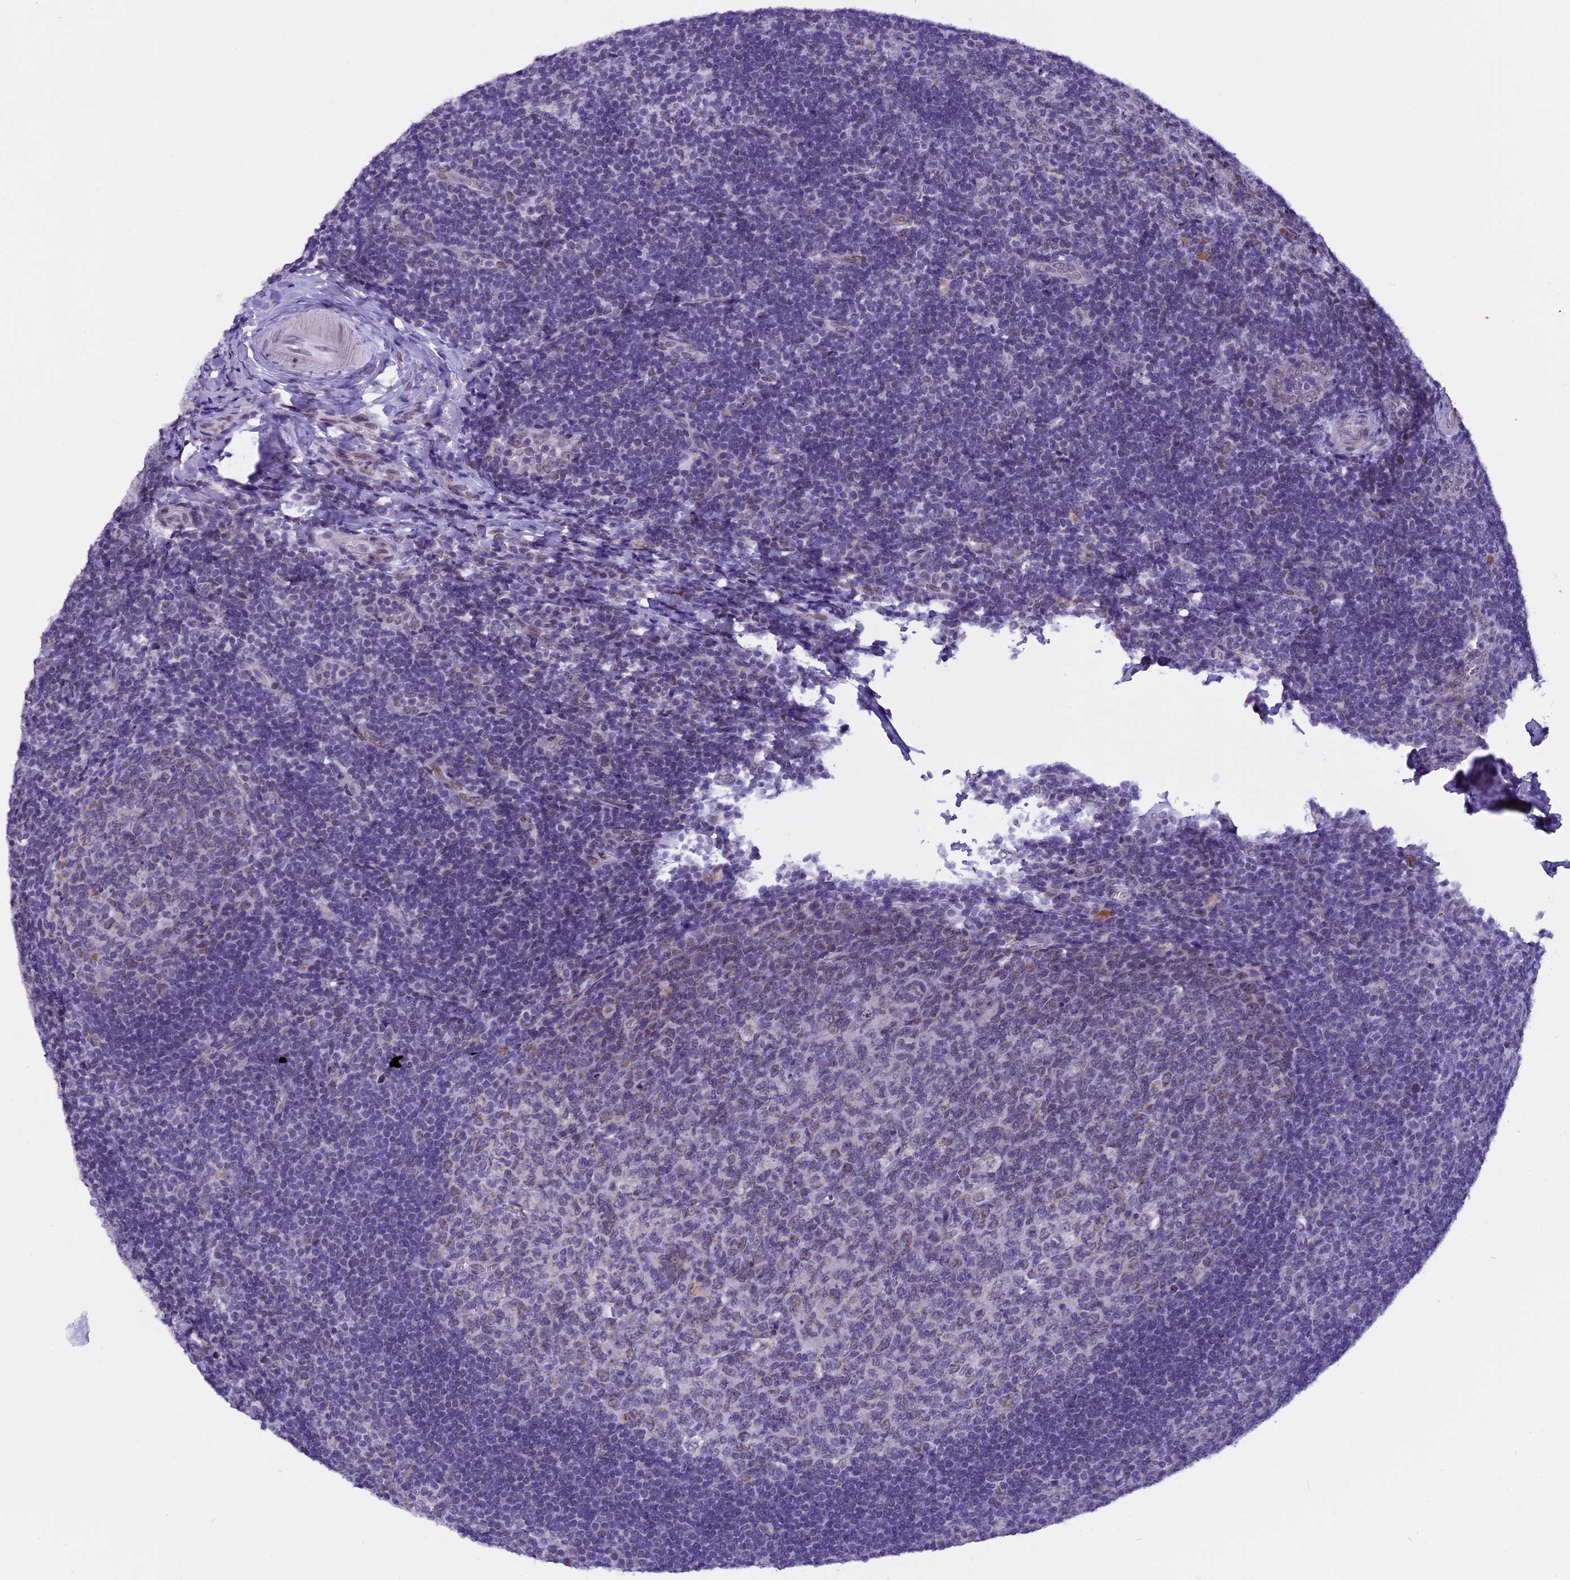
{"staining": {"intensity": "moderate", "quantity": "<25%", "location": "cytoplasmic/membranous"}, "tissue": "tonsil", "cell_type": "Germinal center cells", "image_type": "normal", "snomed": [{"axis": "morphology", "description": "Normal tissue, NOS"}, {"axis": "topography", "description": "Tonsil"}], "caption": "An image of human tonsil stained for a protein displays moderate cytoplasmic/membranous brown staining in germinal center cells. (Stains: DAB in brown, nuclei in blue, Microscopy: brightfield microscopy at high magnification).", "gene": "ZNF317", "patient": {"sex": "male", "age": 17}}